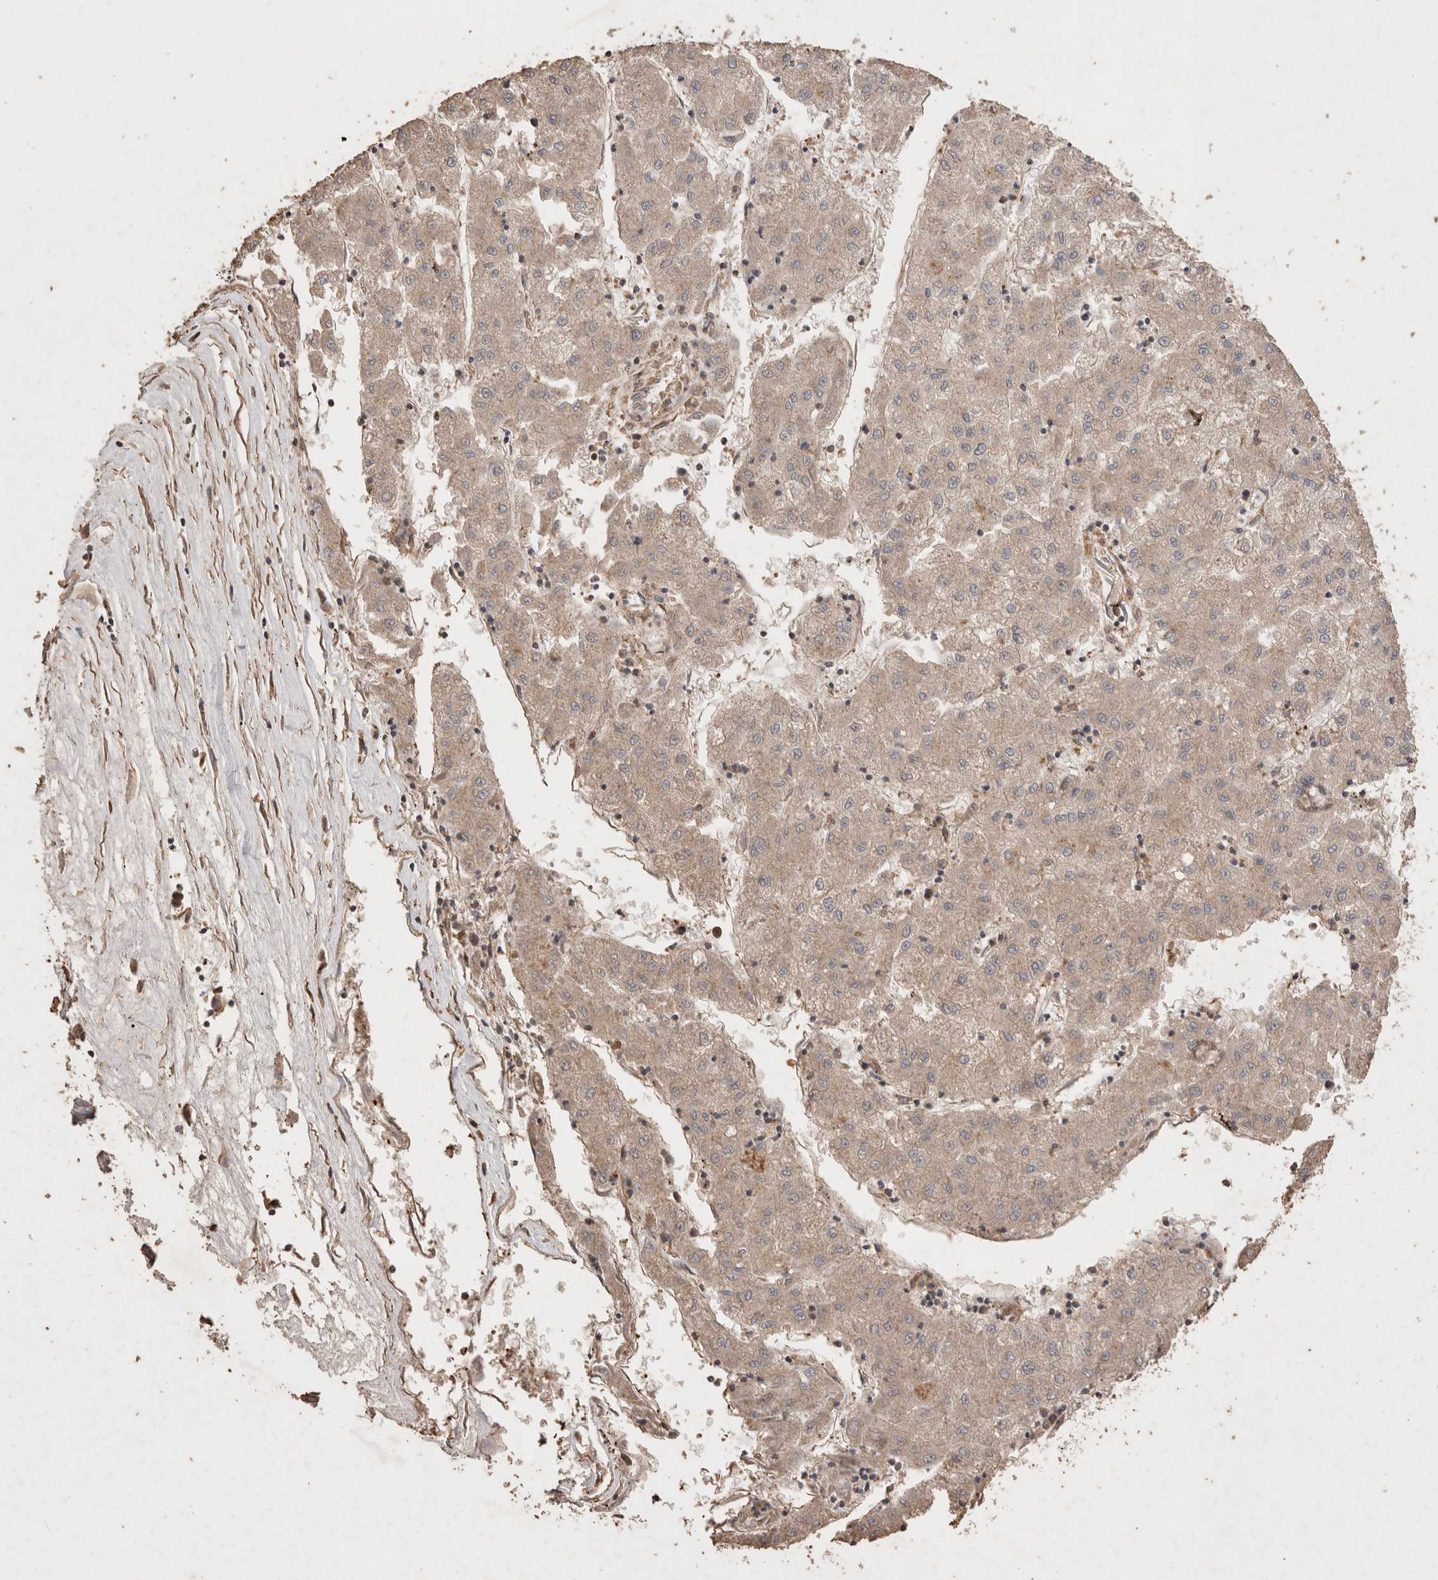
{"staining": {"intensity": "weak", "quantity": ">75%", "location": "cytoplasmic/membranous"}, "tissue": "liver cancer", "cell_type": "Tumor cells", "image_type": "cancer", "snomed": [{"axis": "morphology", "description": "Carcinoma, Hepatocellular, NOS"}, {"axis": "topography", "description": "Liver"}], "caption": "Immunohistochemical staining of human liver hepatocellular carcinoma demonstrates low levels of weak cytoplasmic/membranous staining in about >75% of tumor cells.", "gene": "SNX31", "patient": {"sex": "male", "age": 72}}